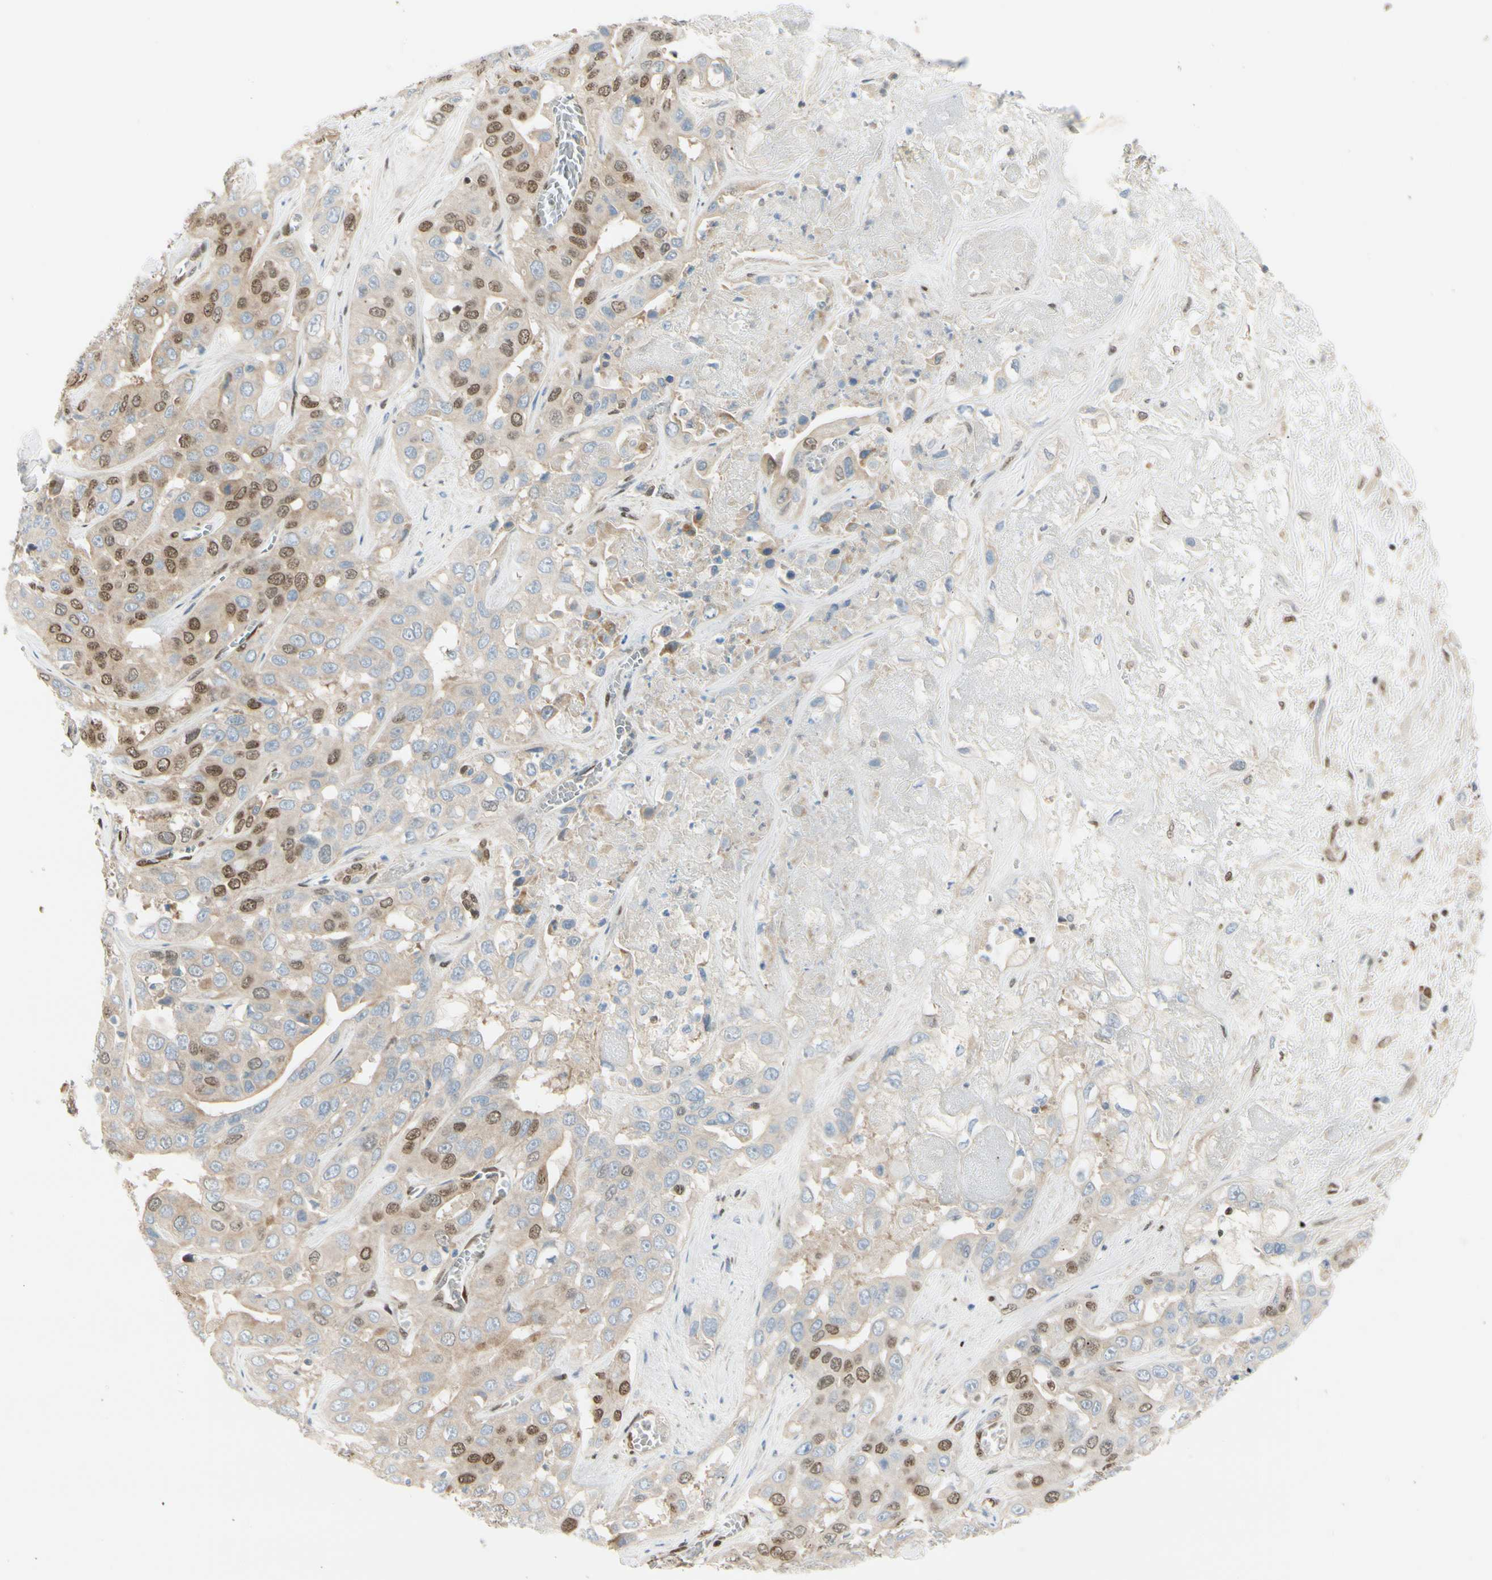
{"staining": {"intensity": "moderate", "quantity": "<25%", "location": "cytoplasmic/membranous,nuclear"}, "tissue": "liver cancer", "cell_type": "Tumor cells", "image_type": "cancer", "snomed": [{"axis": "morphology", "description": "Cholangiocarcinoma"}, {"axis": "topography", "description": "Liver"}], "caption": "Tumor cells display moderate cytoplasmic/membranous and nuclear expression in approximately <25% of cells in liver cancer.", "gene": "SUFU", "patient": {"sex": "female", "age": 52}}